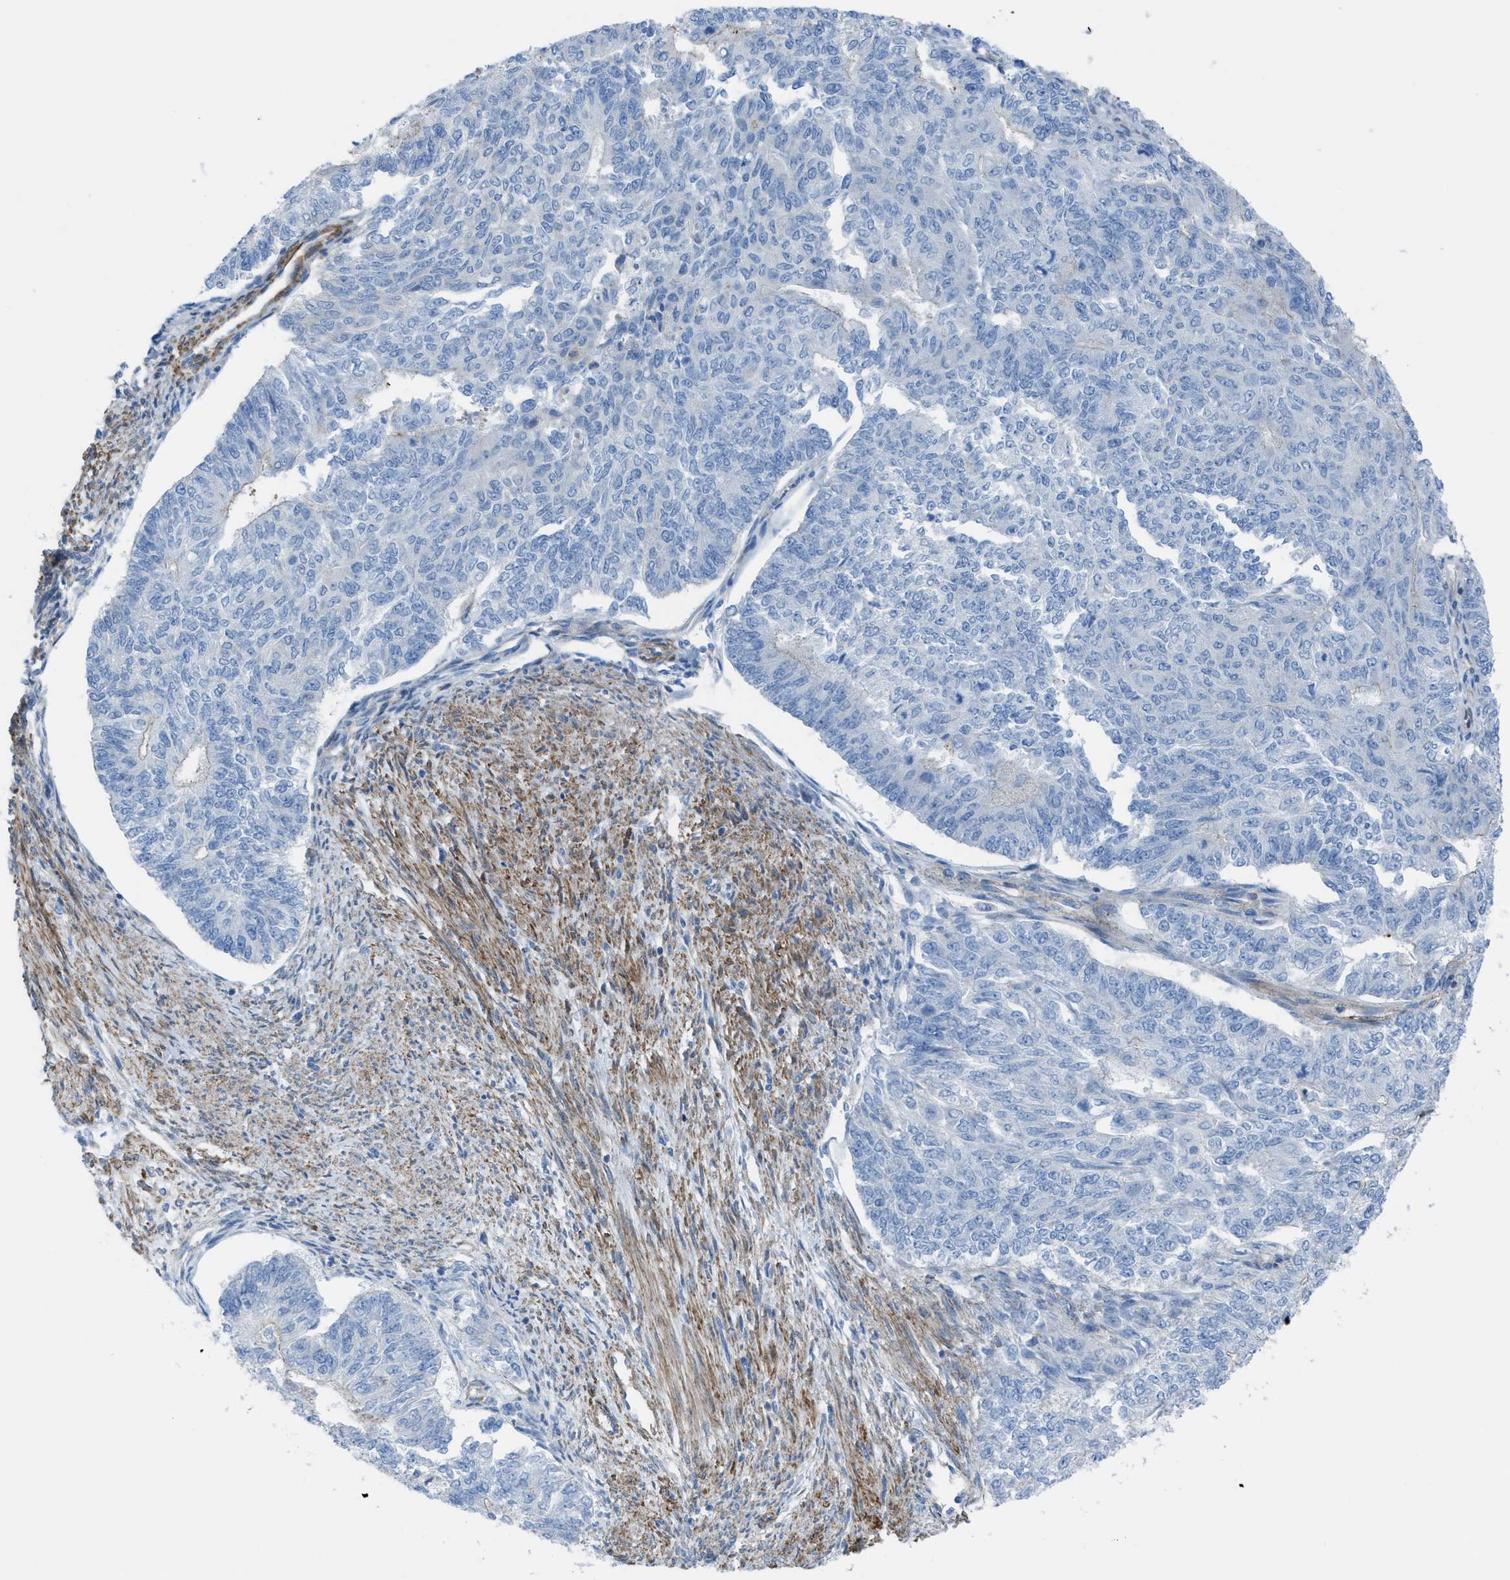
{"staining": {"intensity": "negative", "quantity": "none", "location": "none"}, "tissue": "endometrial cancer", "cell_type": "Tumor cells", "image_type": "cancer", "snomed": [{"axis": "morphology", "description": "Adenocarcinoma, NOS"}, {"axis": "topography", "description": "Endometrium"}], "caption": "Human endometrial cancer stained for a protein using immunohistochemistry displays no staining in tumor cells.", "gene": "KCNH7", "patient": {"sex": "female", "age": 32}}